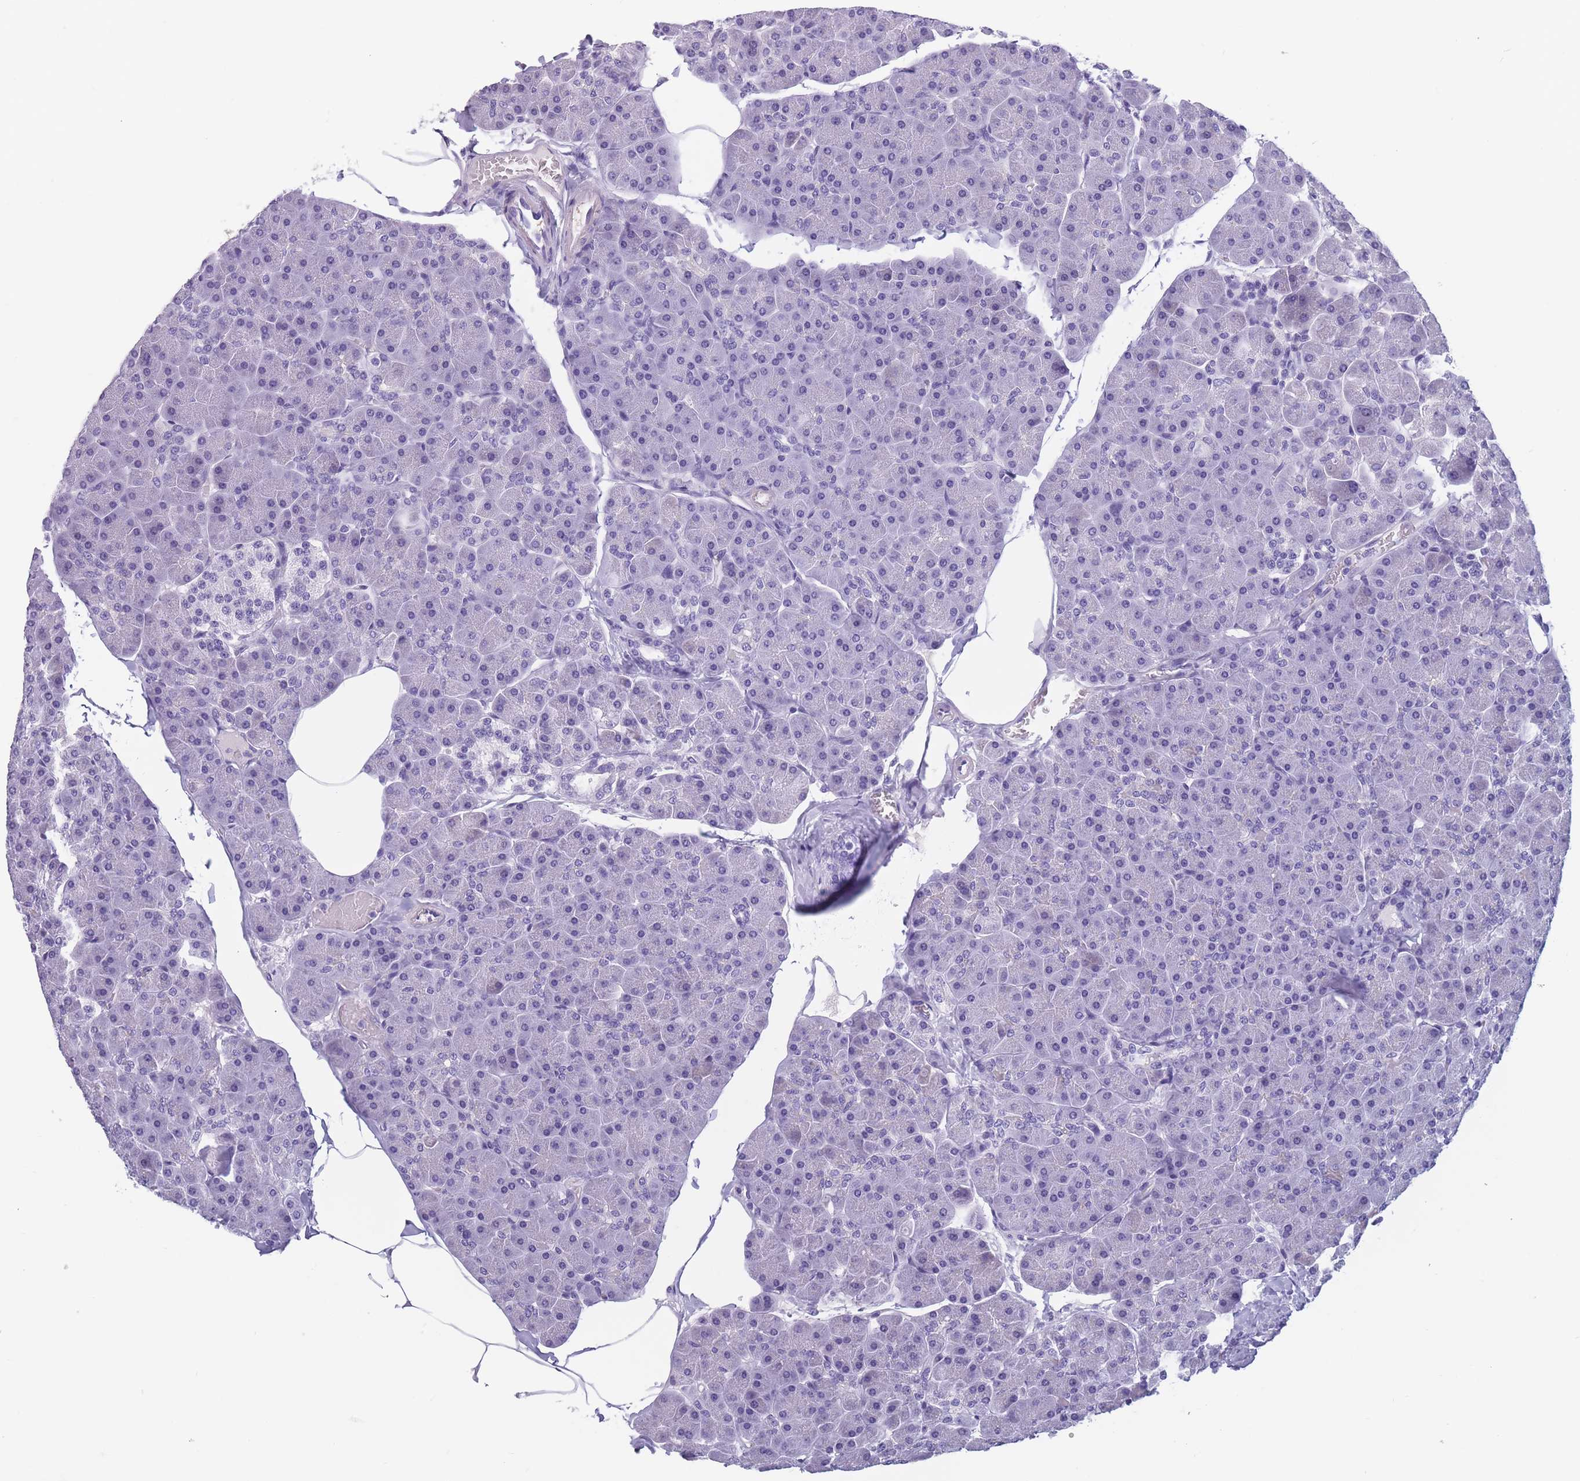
{"staining": {"intensity": "negative", "quantity": "none", "location": "none"}, "tissue": "pancreas", "cell_type": "Exocrine glandular cells", "image_type": "normal", "snomed": [{"axis": "morphology", "description": "Normal tissue, NOS"}, {"axis": "topography", "description": "Pancreas"}], "caption": "The image displays no significant positivity in exocrine glandular cells of pancreas. (DAB immunohistochemistry (IHC), high magnification).", "gene": "OR4C5", "patient": {"sex": "male", "age": 35}}